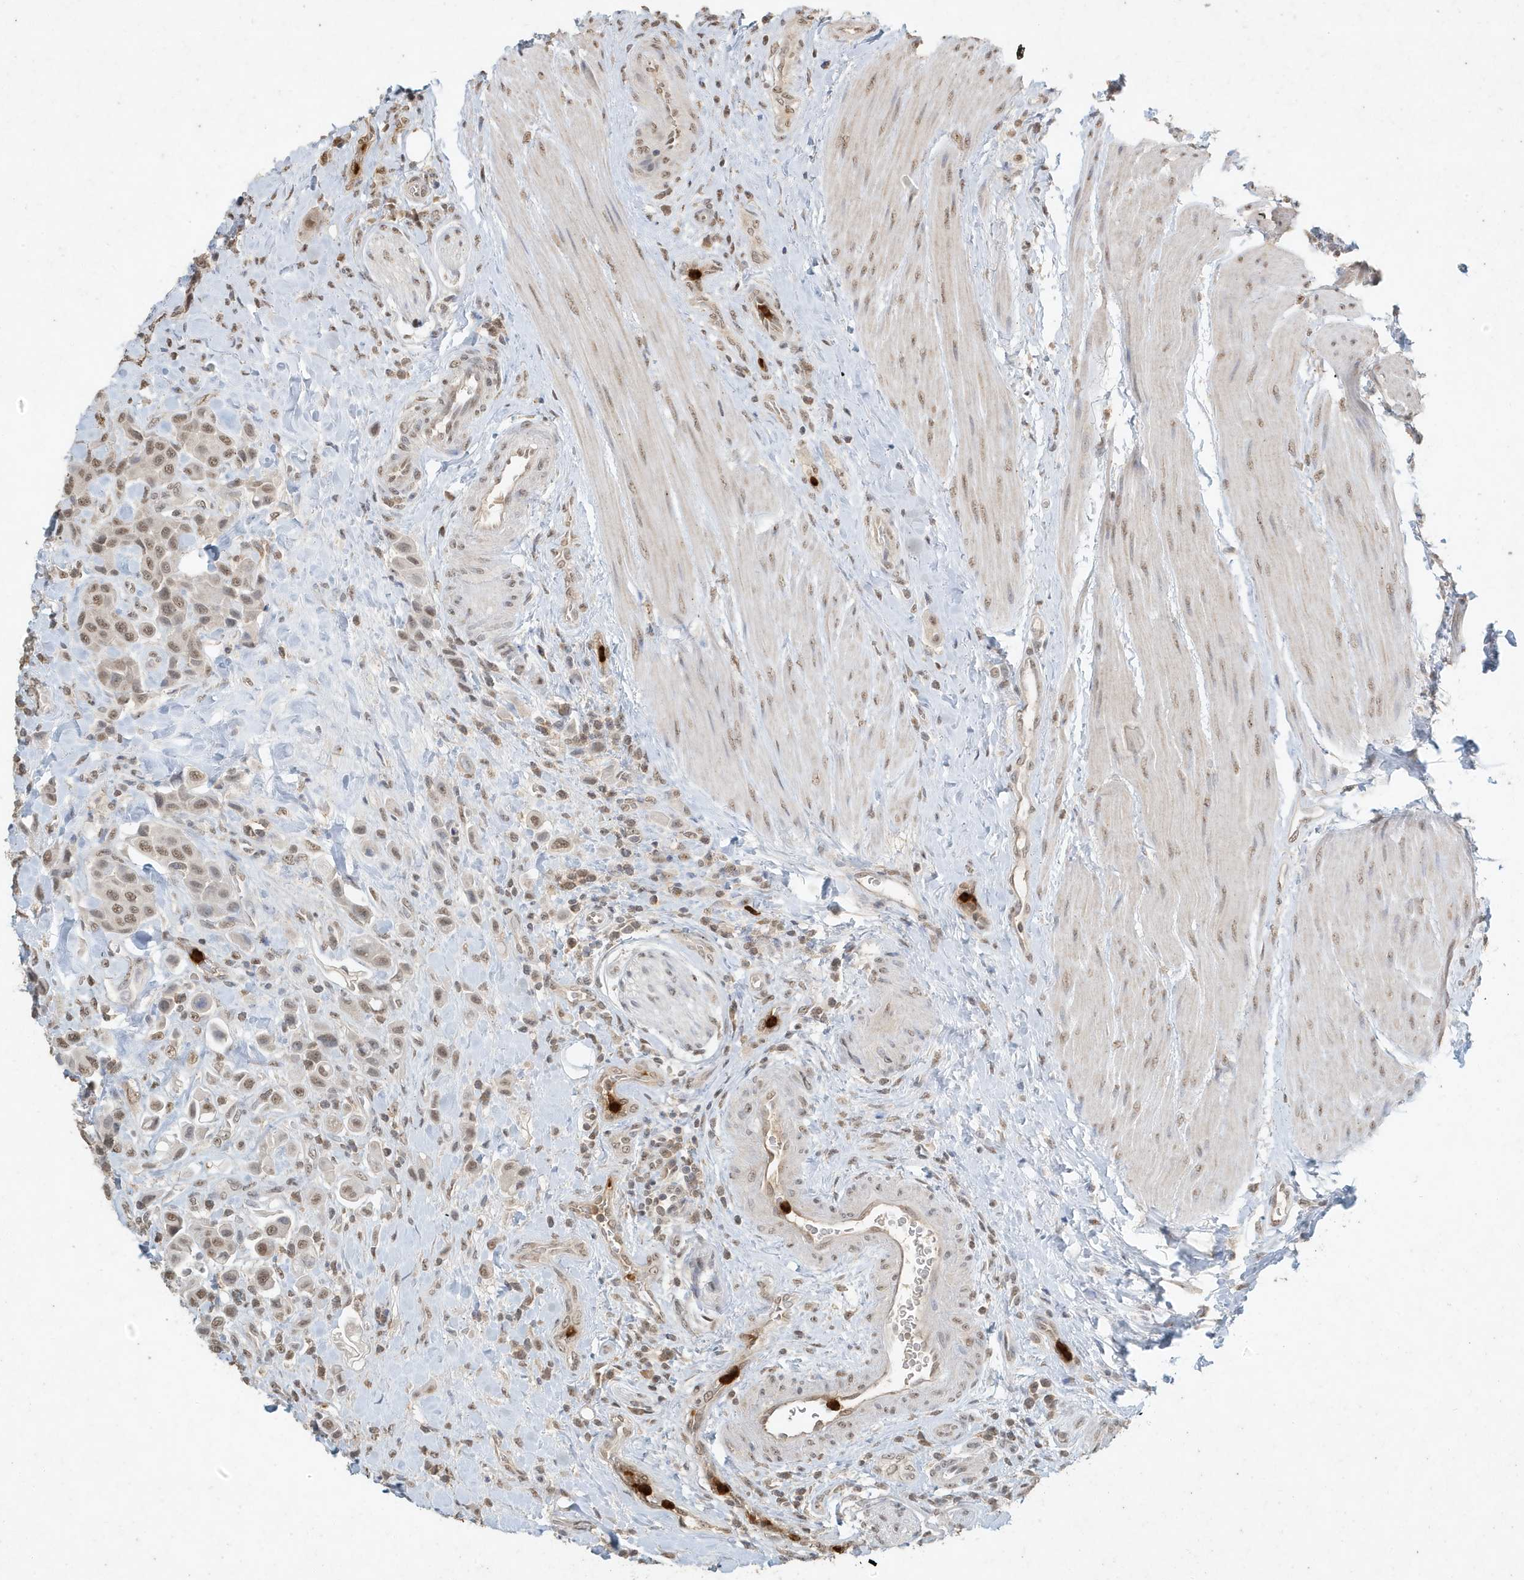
{"staining": {"intensity": "weak", "quantity": ">75%", "location": "nuclear"}, "tissue": "urothelial cancer", "cell_type": "Tumor cells", "image_type": "cancer", "snomed": [{"axis": "morphology", "description": "Urothelial carcinoma, High grade"}, {"axis": "topography", "description": "Urinary bladder"}], "caption": "Immunohistochemical staining of high-grade urothelial carcinoma demonstrates low levels of weak nuclear staining in approximately >75% of tumor cells.", "gene": "DEFA1", "patient": {"sex": "male", "age": 50}}